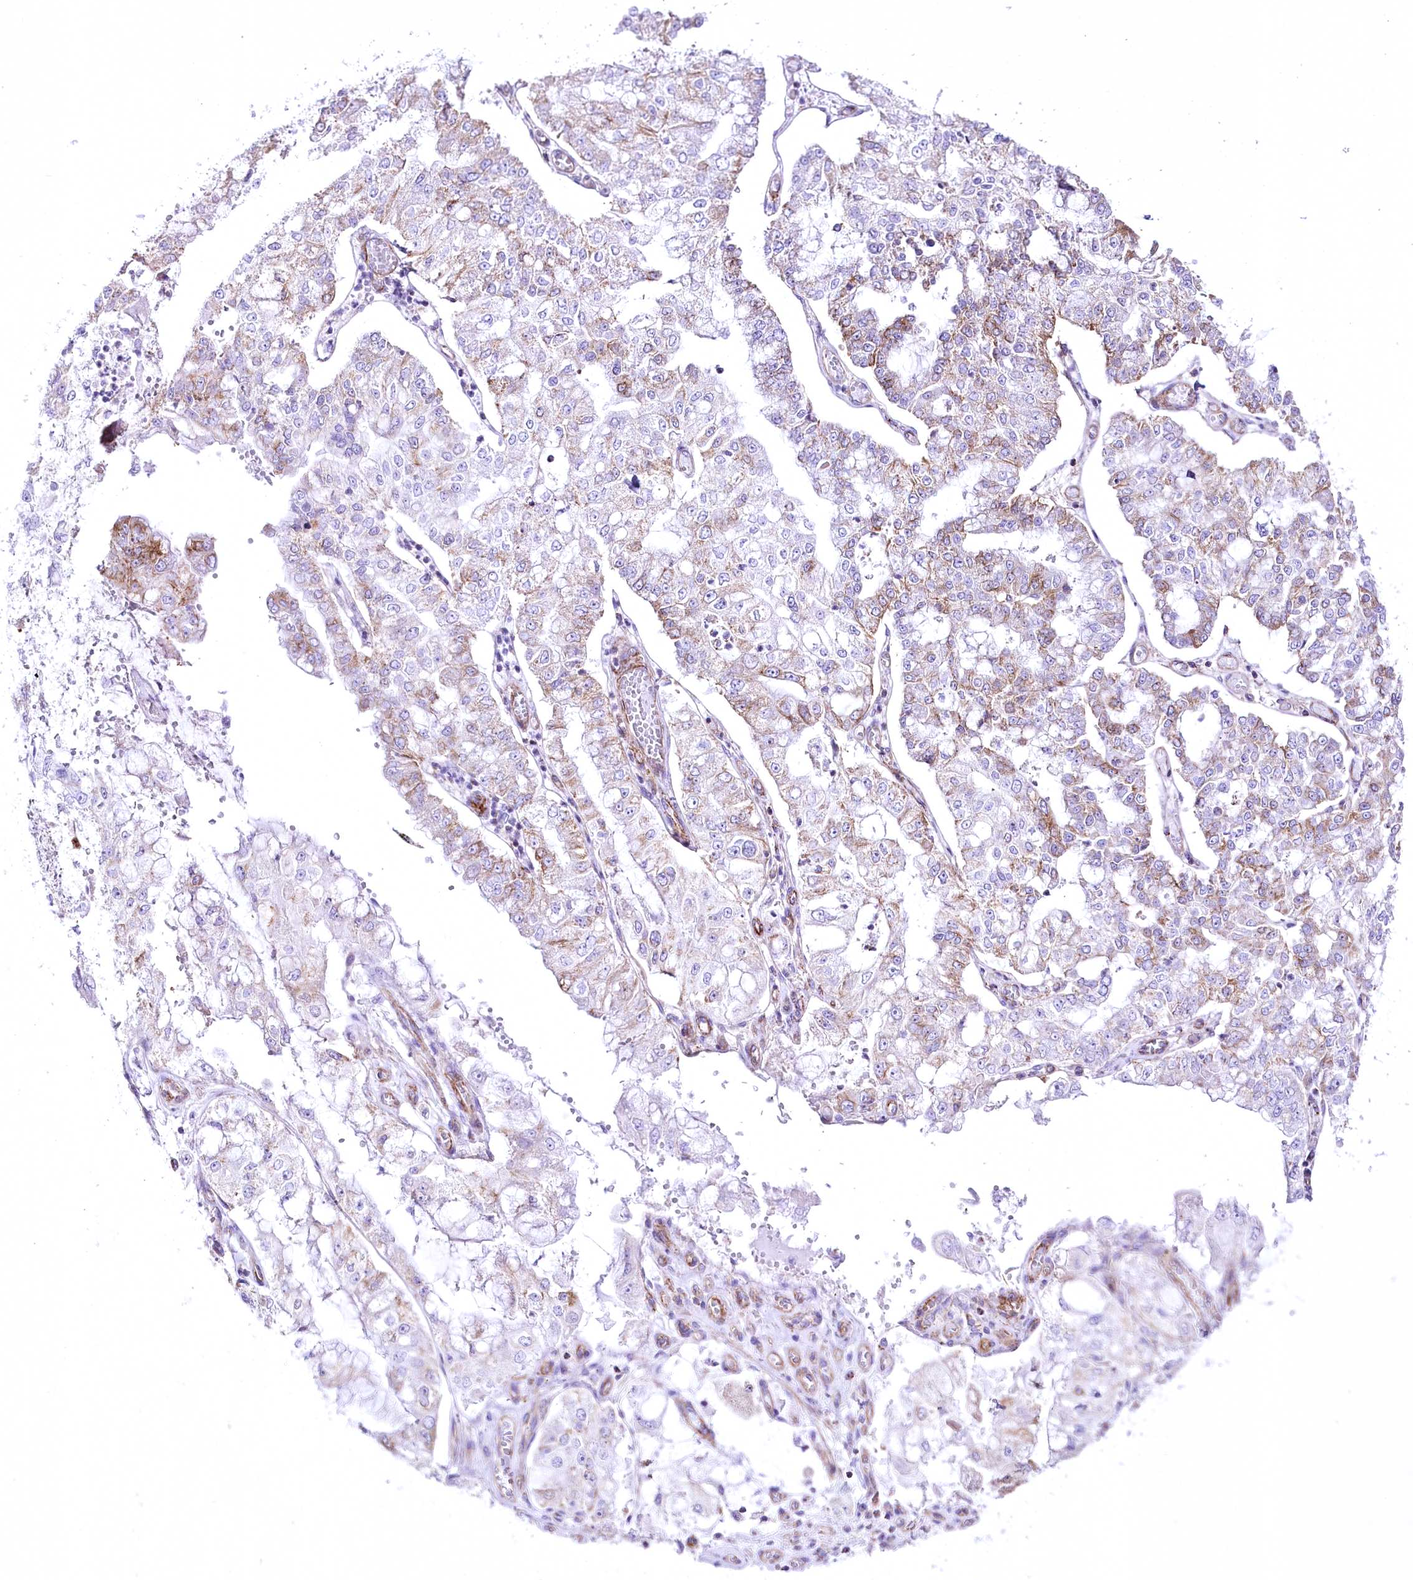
{"staining": {"intensity": "moderate", "quantity": "25%-75%", "location": "cytoplasmic/membranous"}, "tissue": "stomach cancer", "cell_type": "Tumor cells", "image_type": "cancer", "snomed": [{"axis": "morphology", "description": "Adenocarcinoma, NOS"}, {"axis": "topography", "description": "Stomach"}], "caption": "This is an image of IHC staining of stomach cancer (adenocarcinoma), which shows moderate expression in the cytoplasmic/membranous of tumor cells.", "gene": "FAM216A", "patient": {"sex": "male", "age": 76}}